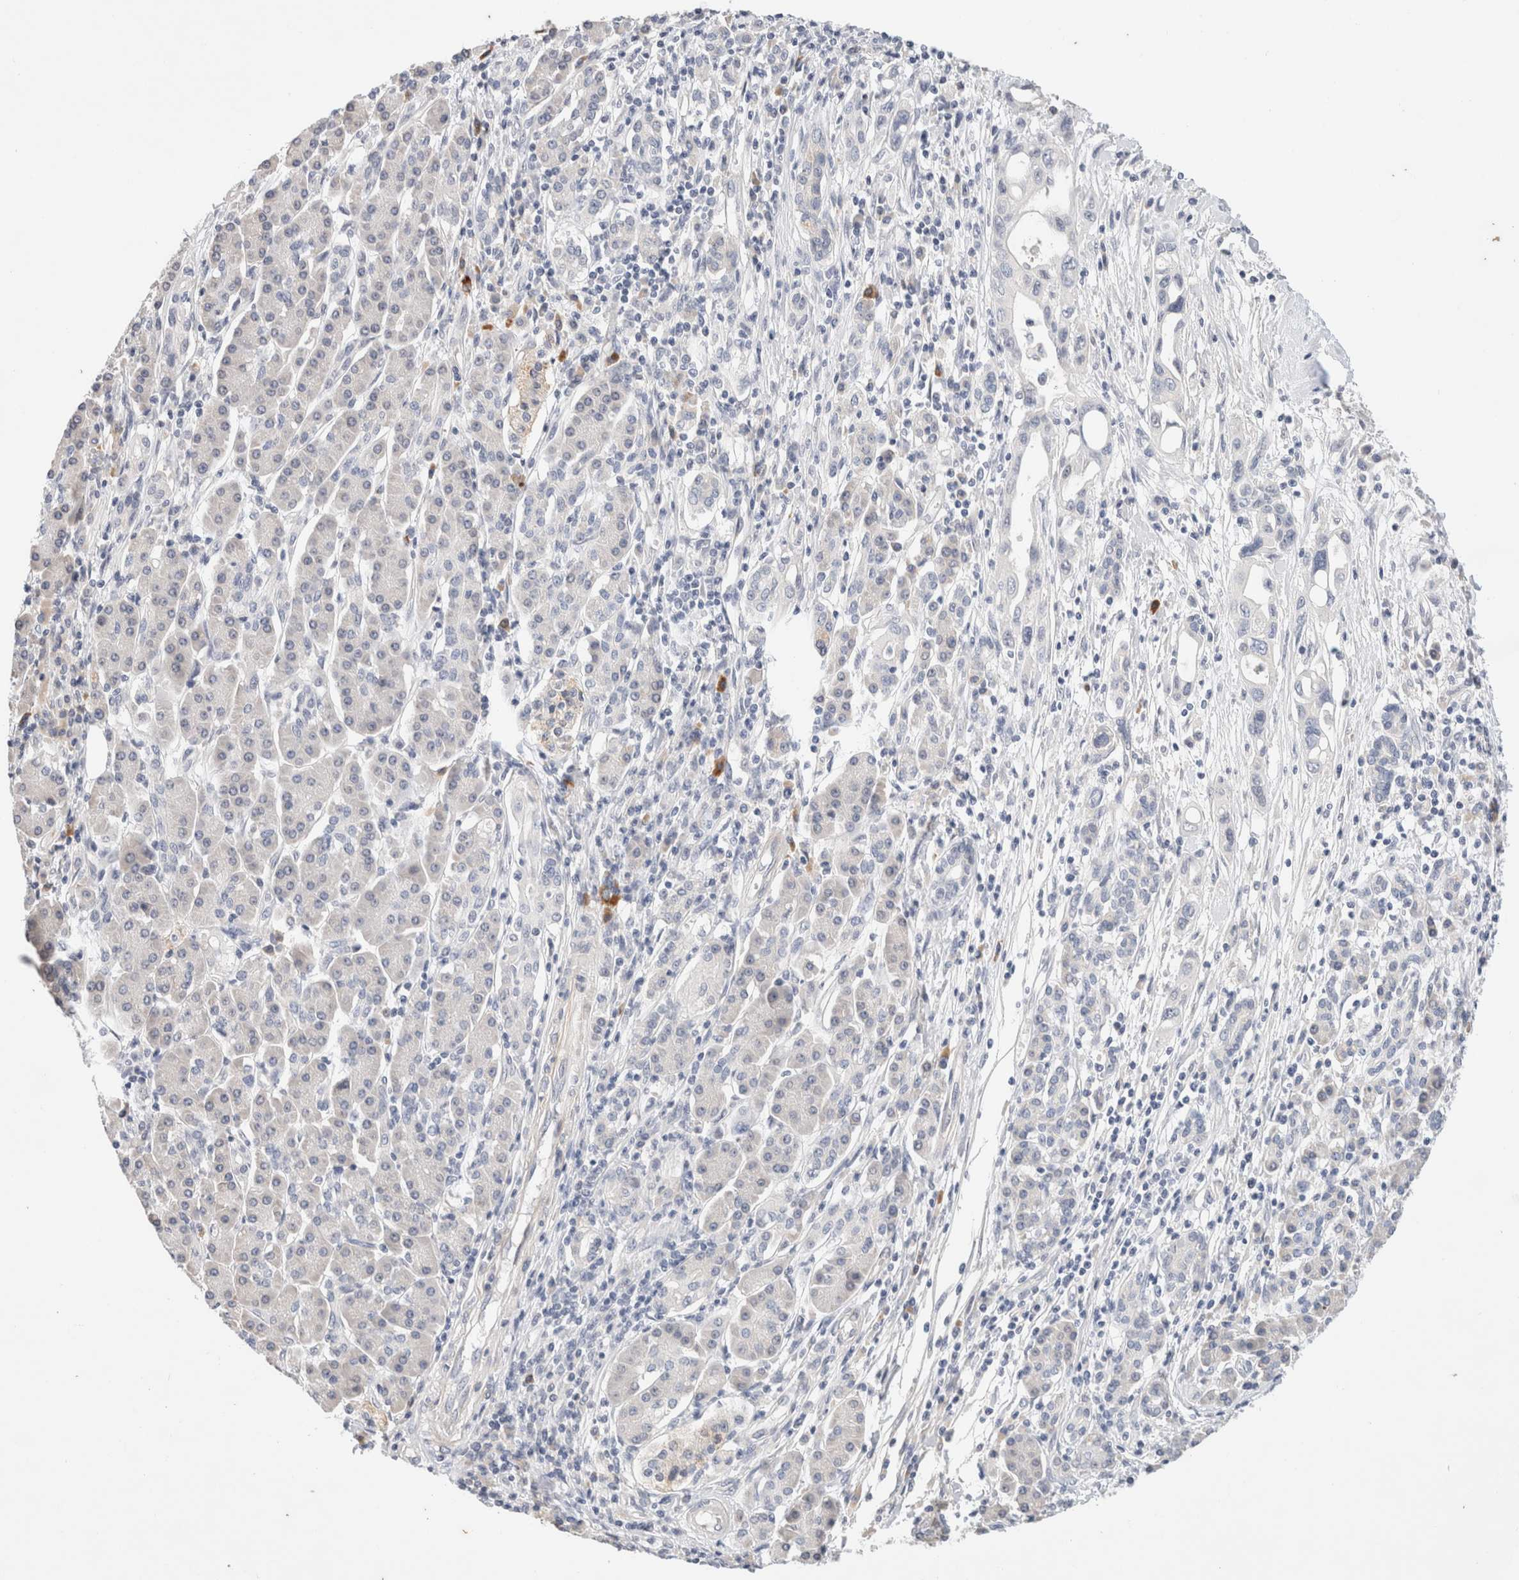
{"staining": {"intensity": "negative", "quantity": "none", "location": "none"}, "tissue": "pancreatic cancer", "cell_type": "Tumor cells", "image_type": "cancer", "snomed": [{"axis": "morphology", "description": "Adenocarcinoma, NOS"}, {"axis": "topography", "description": "Pancreas"}], "caption": "This is an immunohistochemistry (IHC) photomicrograph of human adenocarcinoma (pancreatic). There is no expression in tumor cells.", "gene": "SPRTN", "patient": {"sex": "female", "age": 57}}